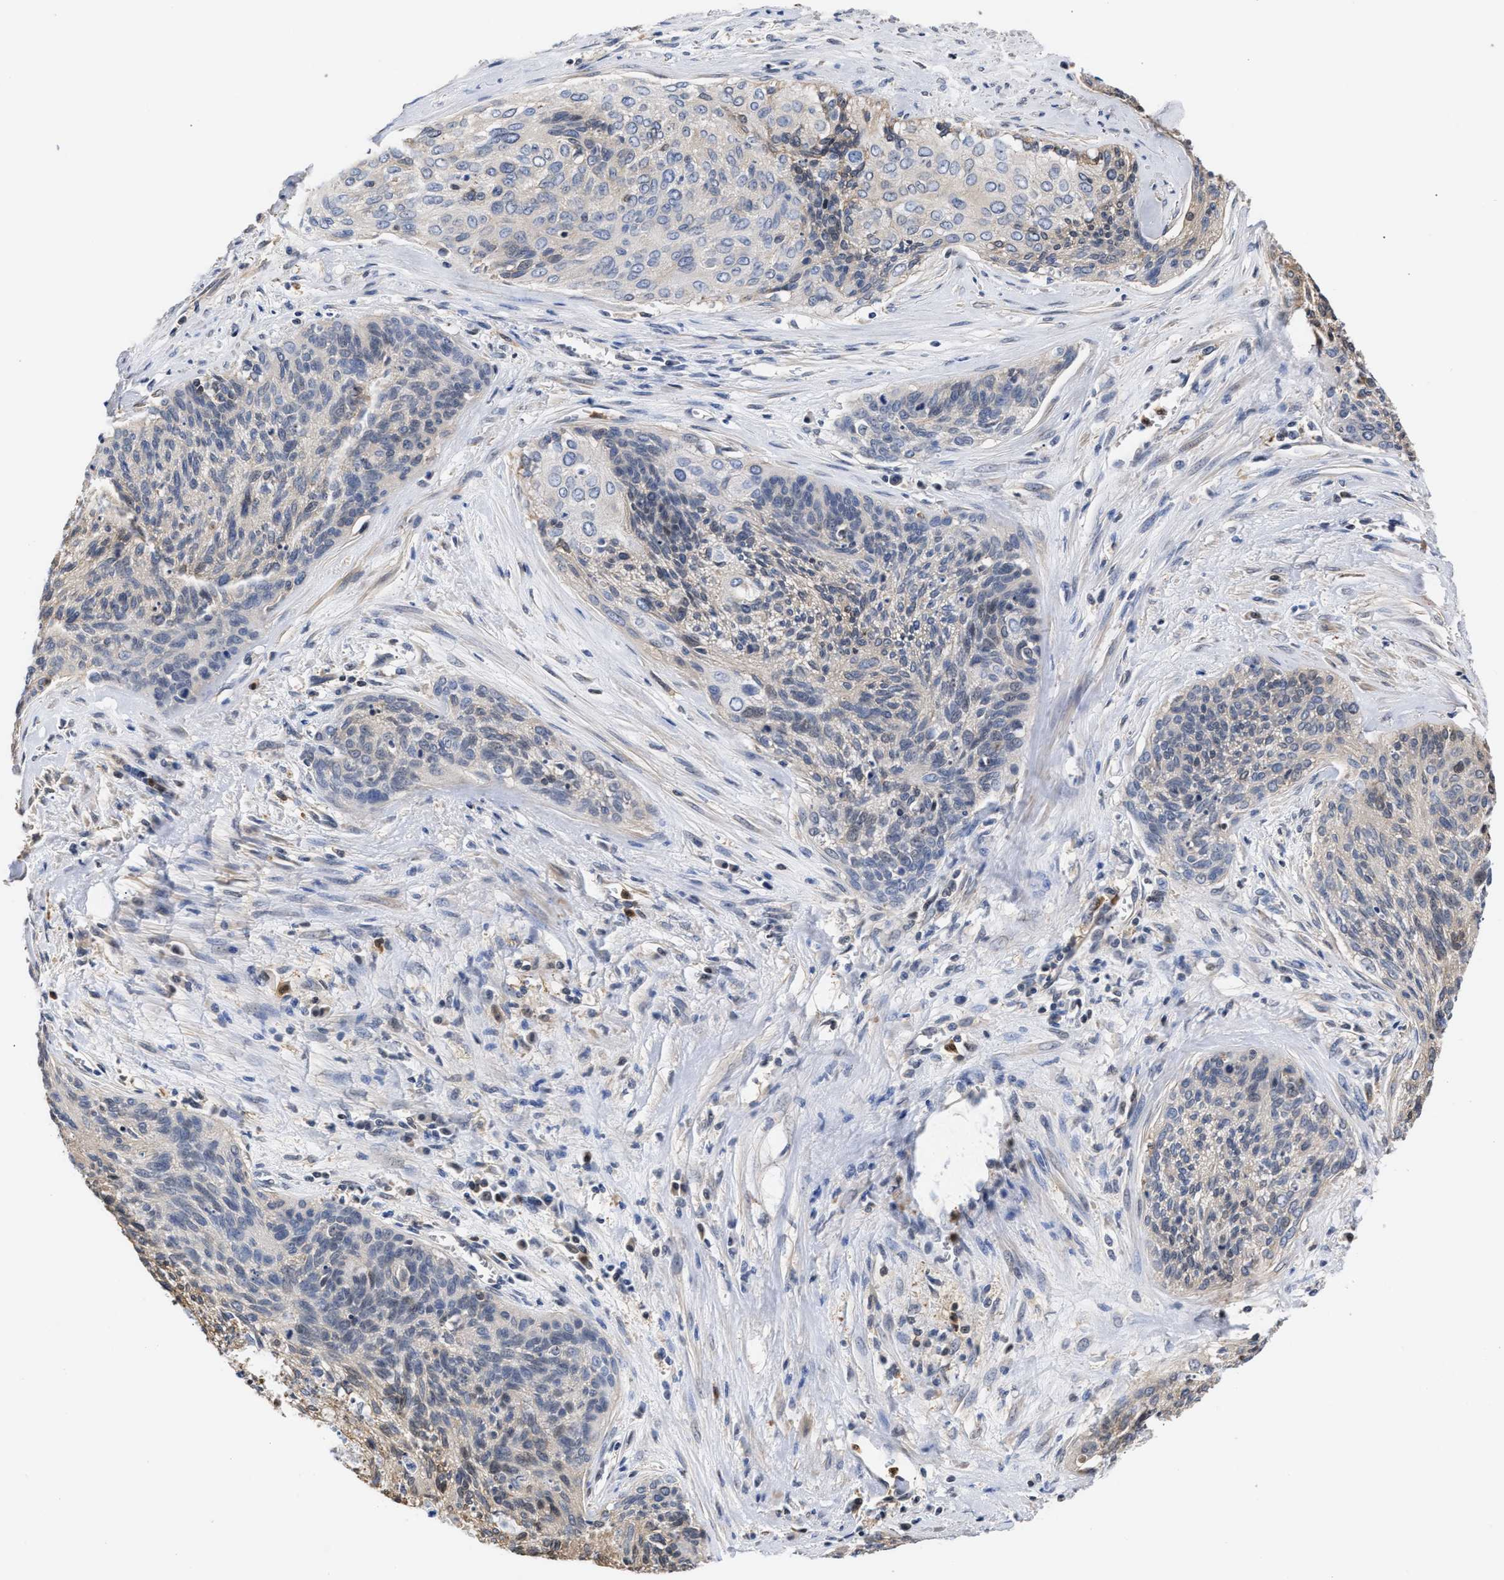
{"staining": {"intensity": "weak", "quantity": "<25%", "location": "cytoplasmic/membranous"}, "tissue": "cervical cancer", "cell_type": "Tumor cells", "image_type": "cancer", "snomed": [{"axis": "morphology", "description": "Squamous cell carcinoma, NOS"}, {"axis": "topography", "description": "Cervix"}], "caption": "DAB immunohistochemical staining of human cervical cancer (squamous cell carcinoma) reveals no significant positivity in tumor cells.", "gene": "KLHDC1", "patient": {"sex": "female", "age": 55}}